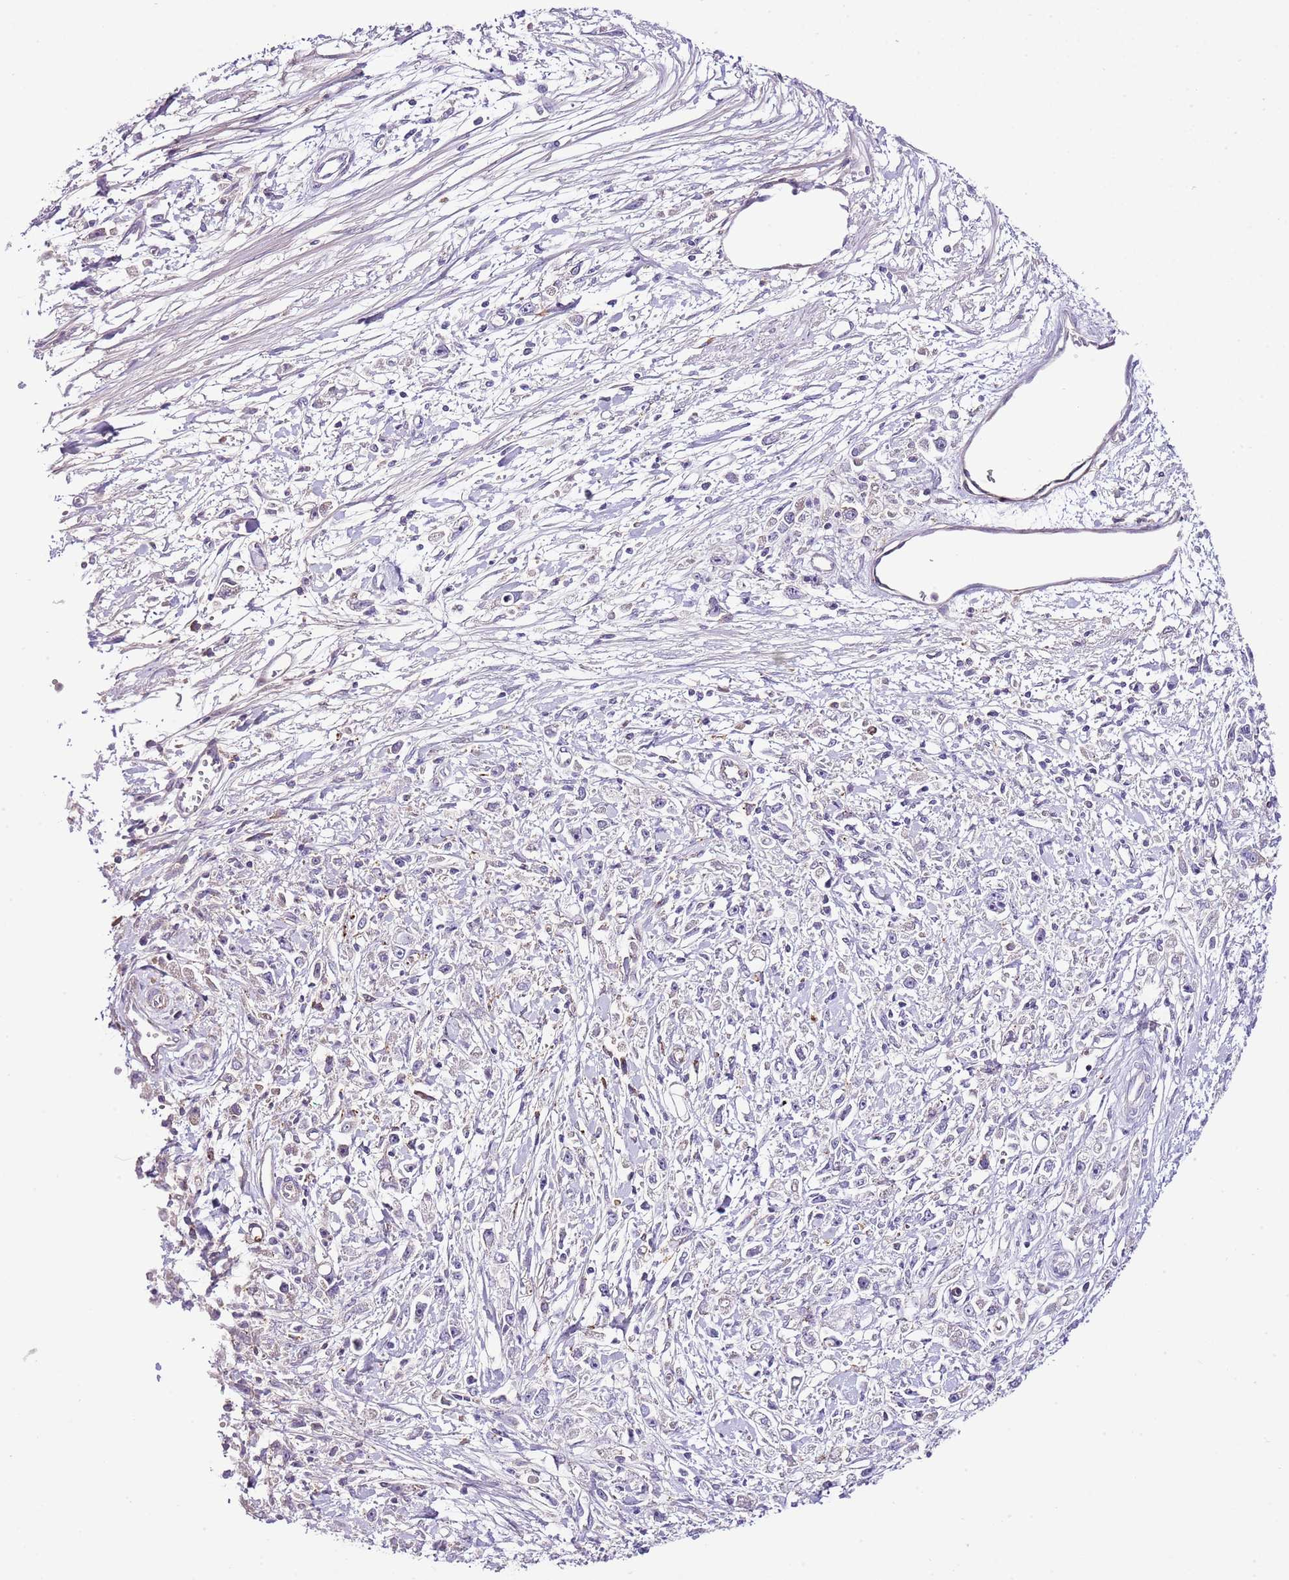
{"staining": {"intensity": "negative", "quantity": "none", "location": "none"}, "tissue": "stomach cancer", "cell_type": "Tumor cells", "image_type": "cancer", "snomed": [{"axis": "morphology", "description": "Adenocarcinoma, NOS"}, {"axis": "topography", "description": "Stomach"}], "caption": "Histopathology image shows no significant protein staining in tumor cells of stomach cancer (adenocarcinoma). Nuclei are stained in blue.", "gene": "ABHD17A", "patient": {"sex": "female", "age": 59}}